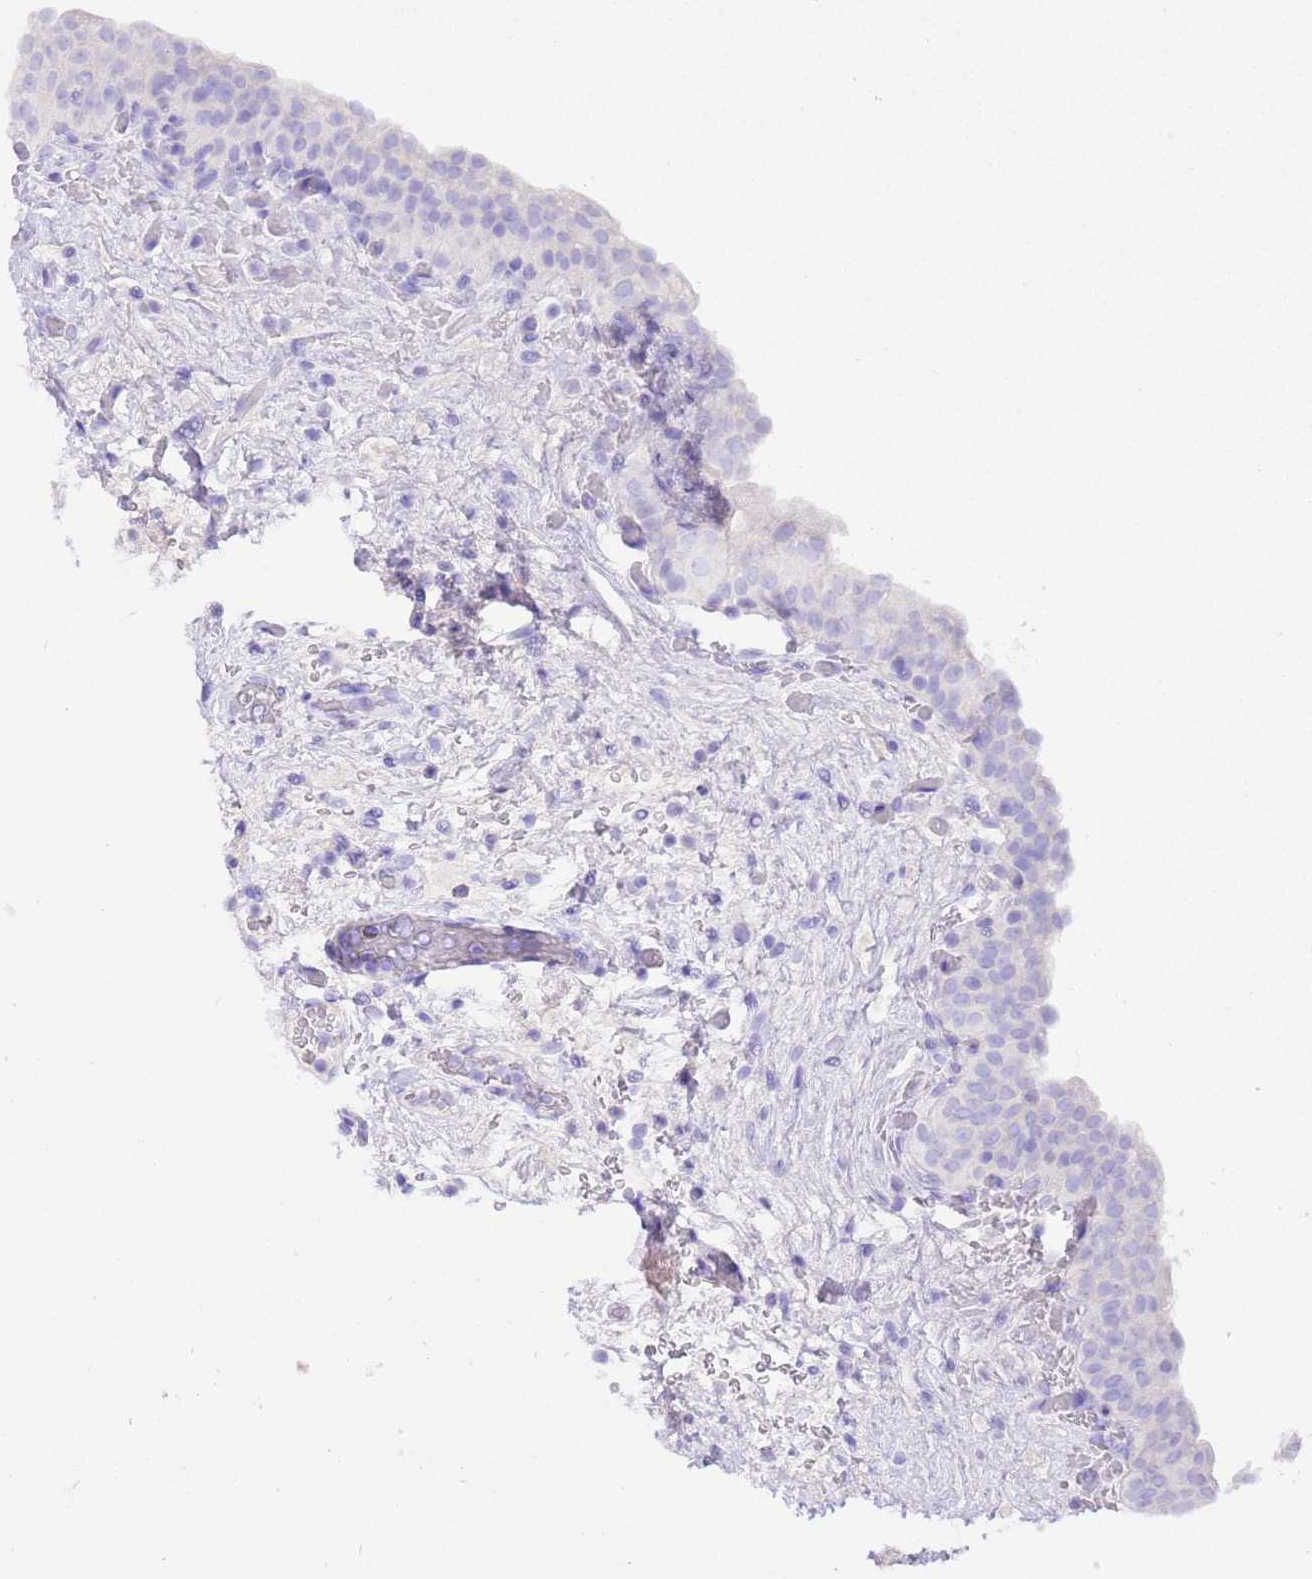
{"staining": {"intensity": "negative", "quantity": "none", "location": "none"}, "tissue": "urinary bladder", "cell_type": "Urothelial cells", "image_type": "normal", "snomed": [{"axis": "morphology", "description": "Normal tissue, NOS"}, {"axis": "topography", "description": "Urinary bladder"}], "caption": "An immunohistochemistry (IHC) photomicrograph of benign urinary bladder is shown. There is no staining in urothelial cells of urinary bladder. The staining was performed using DAB to visualize the protein expression in brown, while the nuclei were stained in blue with hematoxylin (Magnification: 20x).", "gene": "CPB1", "patient": {"sex": "male", "age": 69}}